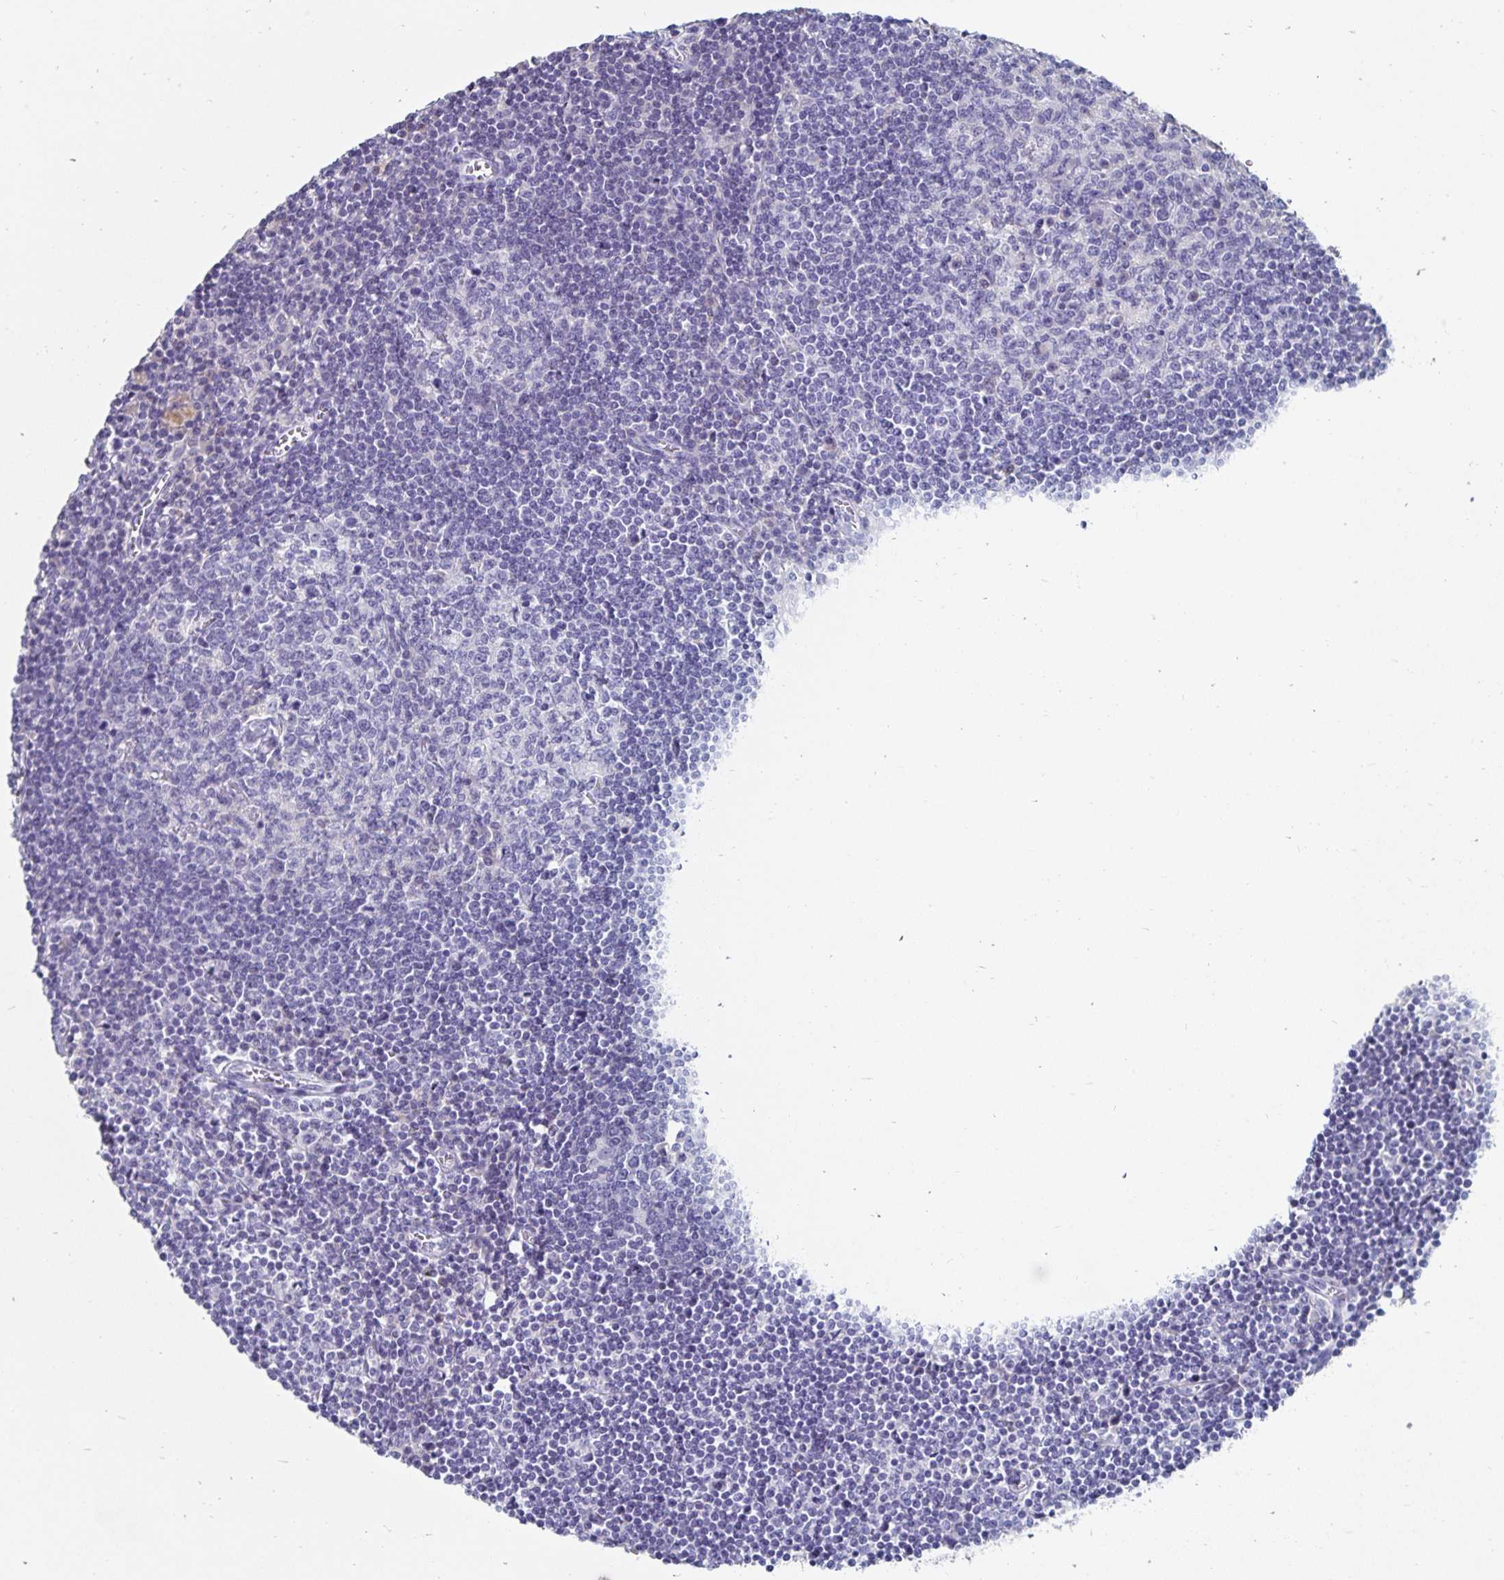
{"staining": {"intensity": "negative", "quantity": "none", "location": "none"}, "tissue": "lymph node", "cell_type": "Germinal center cells", "image_type": "normal", "snomed": [{"axis": "morphology", "description": "Normal tissue, NOS"}, {"axis": "topography", "description": "Lymph node"}], "caption": "Lymph node stained for a protein using IHC displays no positivity germinal center cells.", "gene": "CFAP69", "patient": {"sex": "male", "age": 67}}